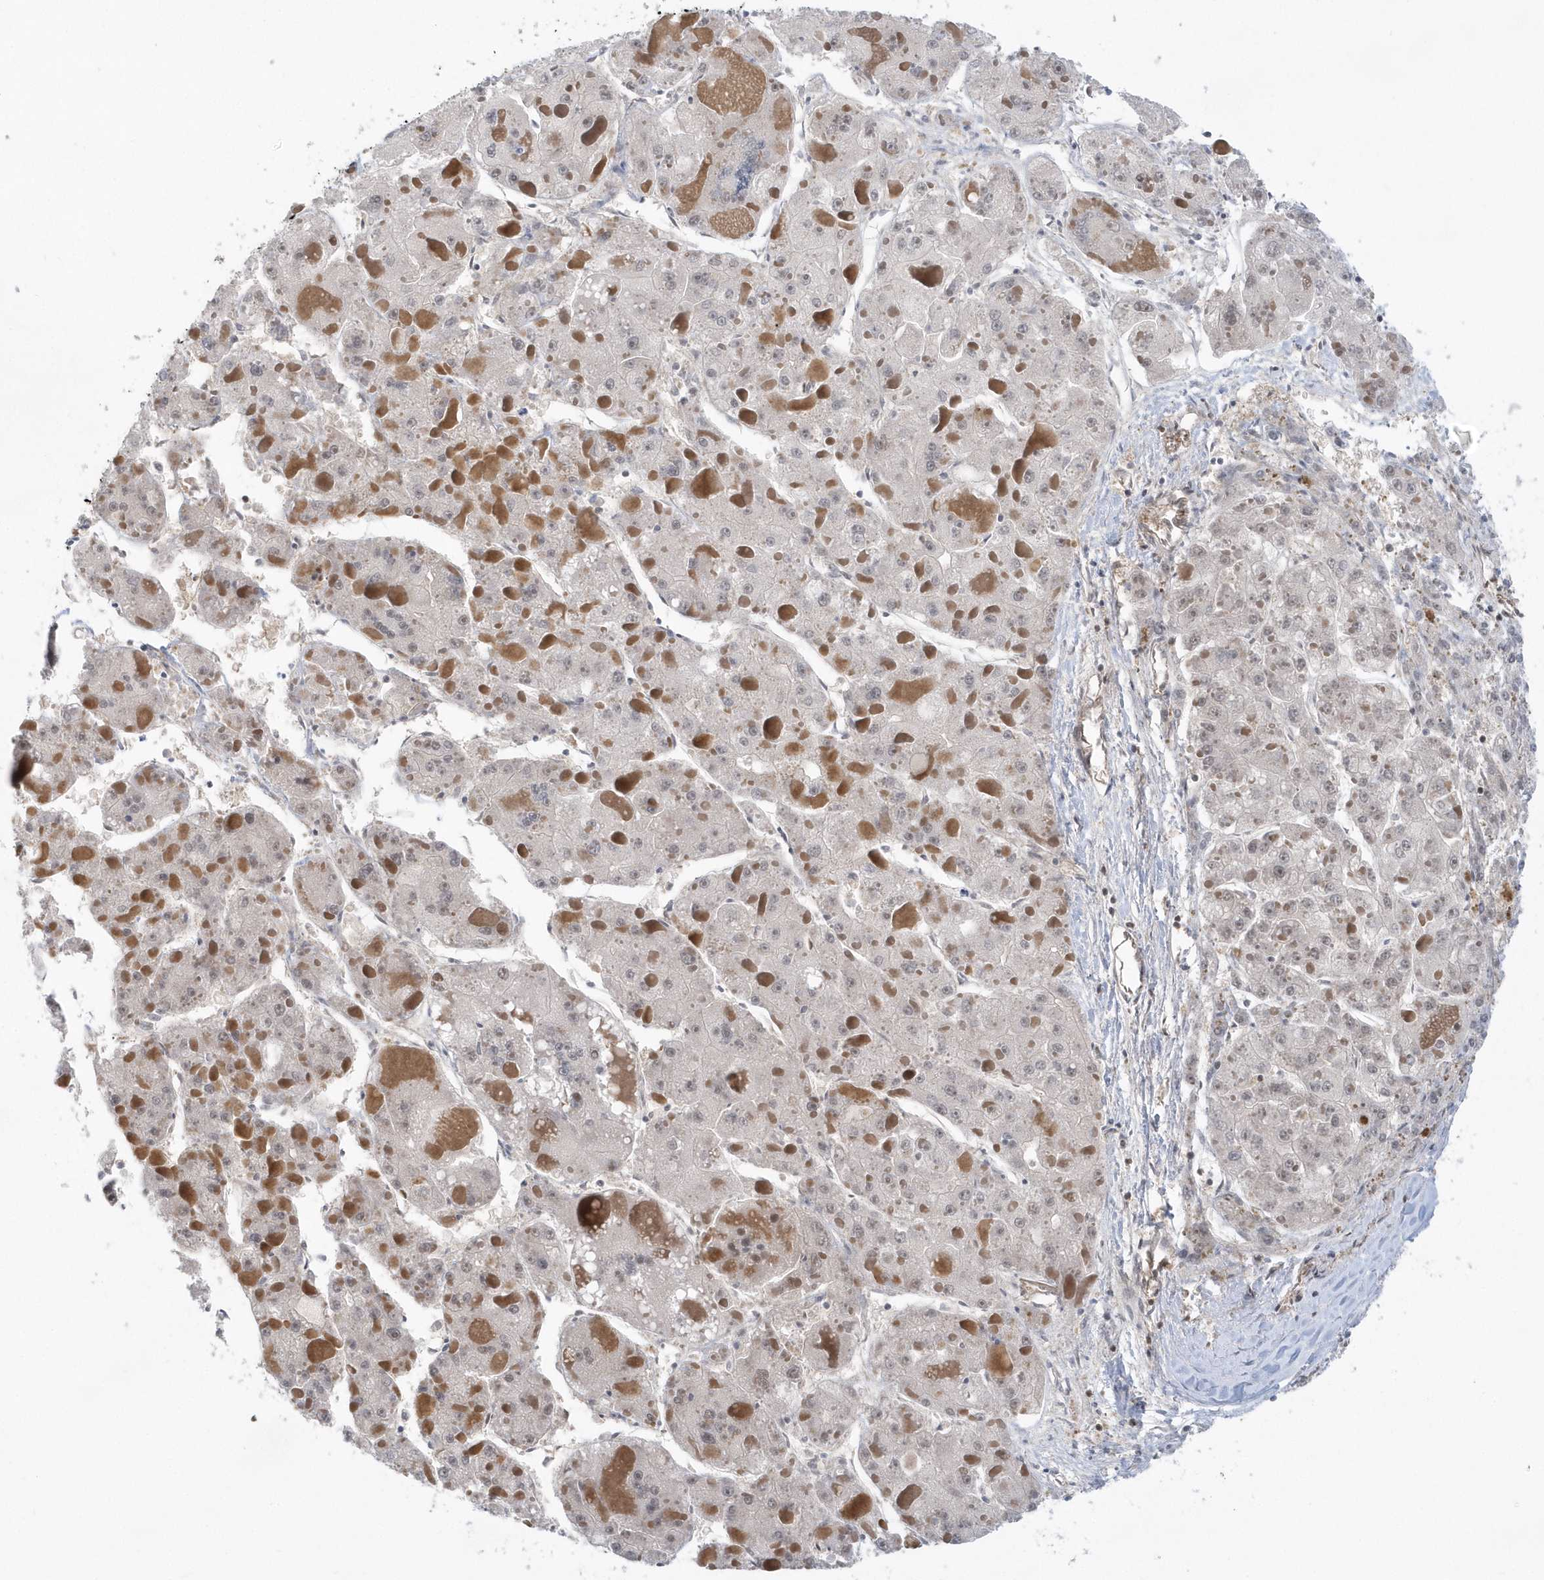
{"staining": {"intensity": "negative", "quantity": "none", "location": "none"}, "tissue": "liver cancer", "cell_type": "Tumor cells", "image_type": "cancer", "snomed": [{"axis": "morphology", "description": "Carcinoma, Hepatocellular, NOS"}, {"axis": "topography", "description": "Liver"}], "caption": "The image exhibits no significant expression in tumor cells of hepatocellular carcinoma (liver).", "gene": "SEPHS1", "patient": {"sex": "female", "age": 73}}